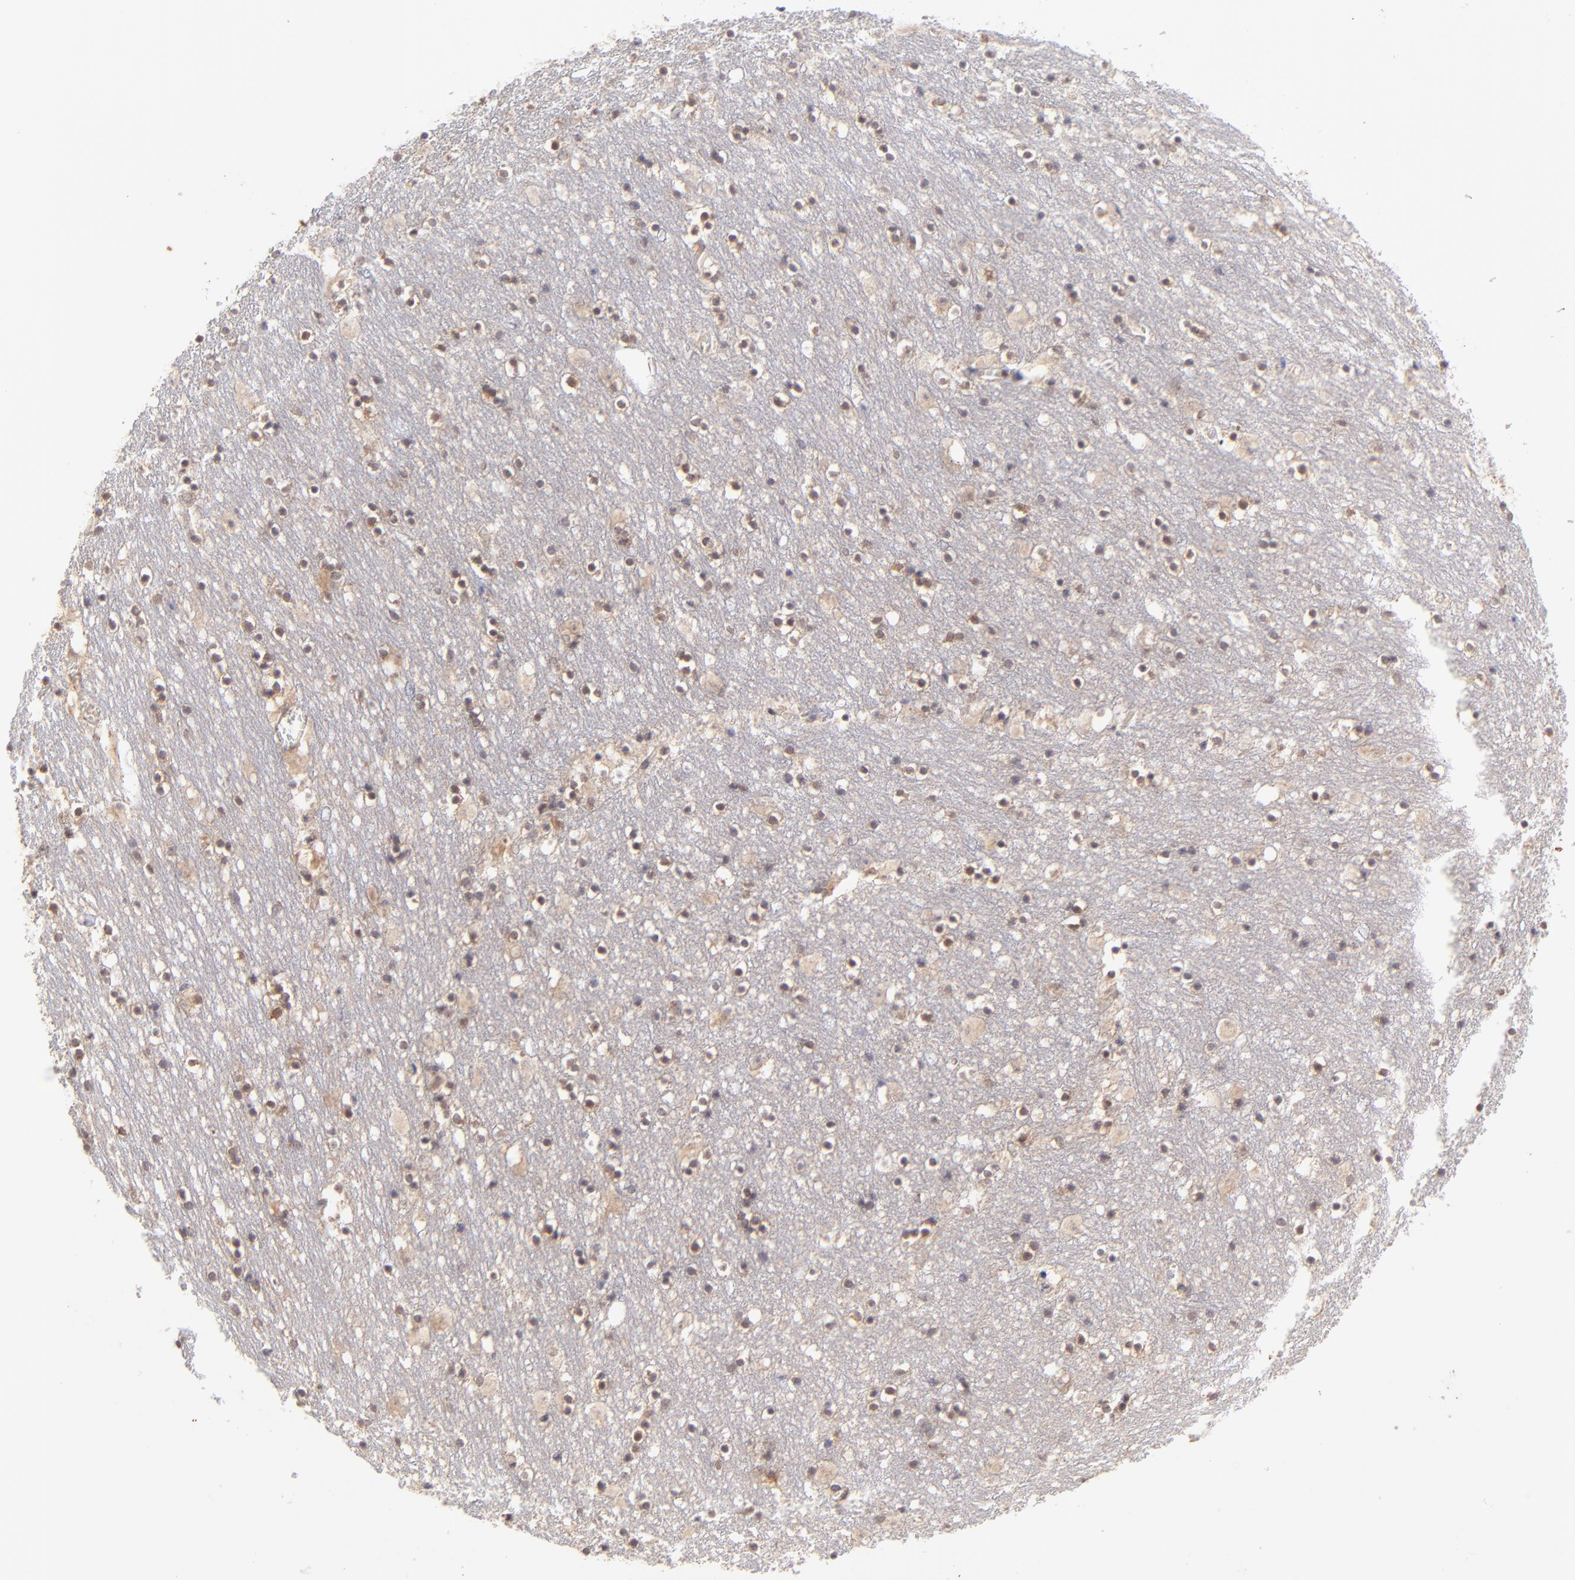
{"staining": {"intensity": "moderate", "quantity": "25%-75%", "location": "cytoplasmic/membranous"}, "tissue": "caudate", "cell_type": "Glial cells", "image_type": "normal", "snomed": [{"axis": "morphology", "description": "Normal tissue, NOS"}, {"axis": "topography", "description": "Lateral ventricle wall"}], "caption": "Immunohistochemical staining of unremarkable human caudate demonstrates 25%-75% levels of moderate cytoplasmic/membranous protein staining in about 25%-75% of glial cells. (Brightfield microscopy of DAB IHC at high magnification).", "gene": "TNRC6B", "patient": {"sex": "male", "age": 45}}